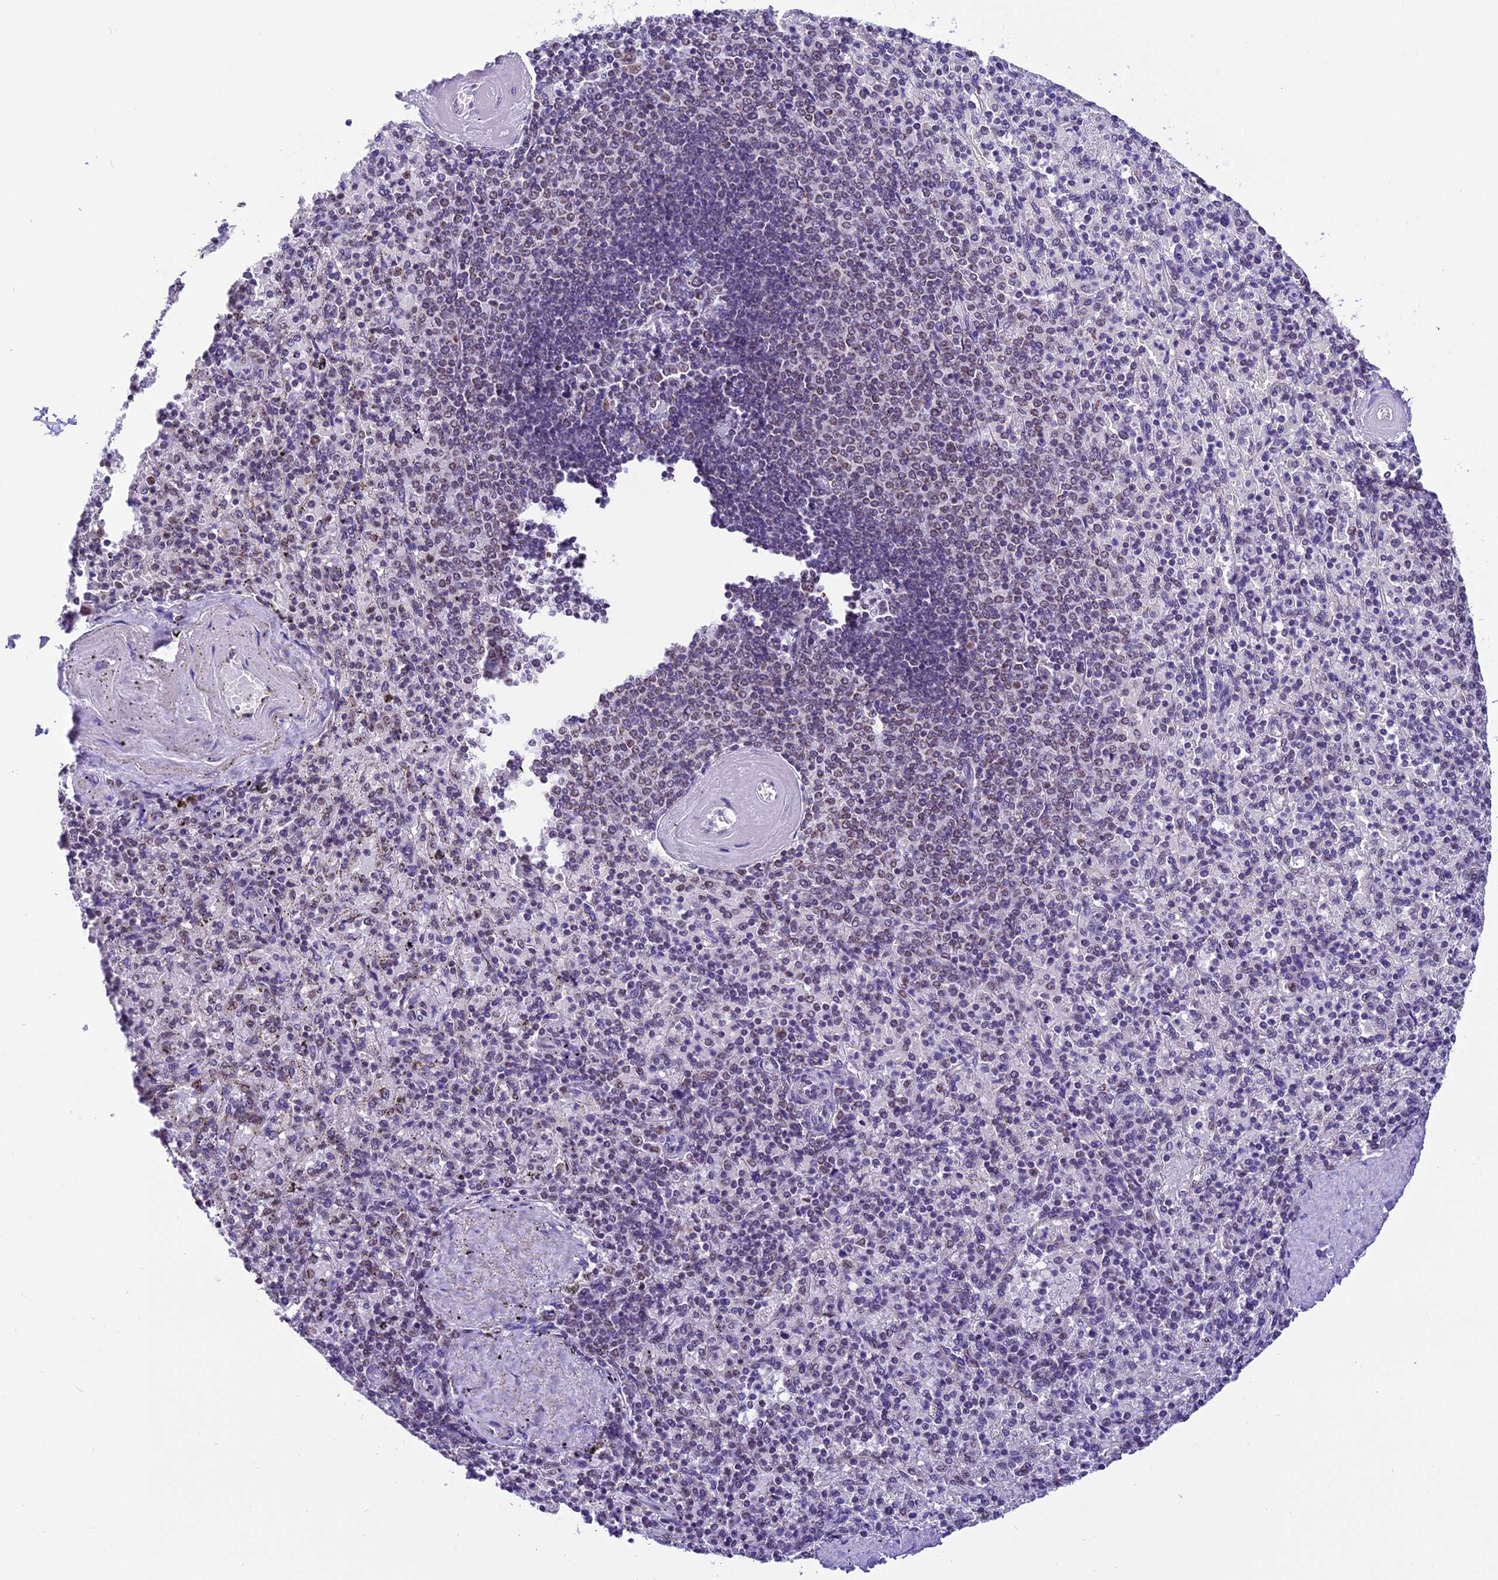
{"staining": {"intensity": "weak", "quantity": "<25%", "location": "nuclear"}, "tissue": "spleen", "cell_type": "Cells in red pulp", "image_type": "normal", "snomed": [{"axis": "morphology", "description": "Normal tissue, NOS"}, {"axis": "topography", "description": "Spleen"}], "caption": "Immunohistochemistry of benign human spleen demonstrates no staining in cells in red pulp. Nuclei are stained in blue.", "gene": "CARS2", "patient": {"sex": "male", "age": 82}}